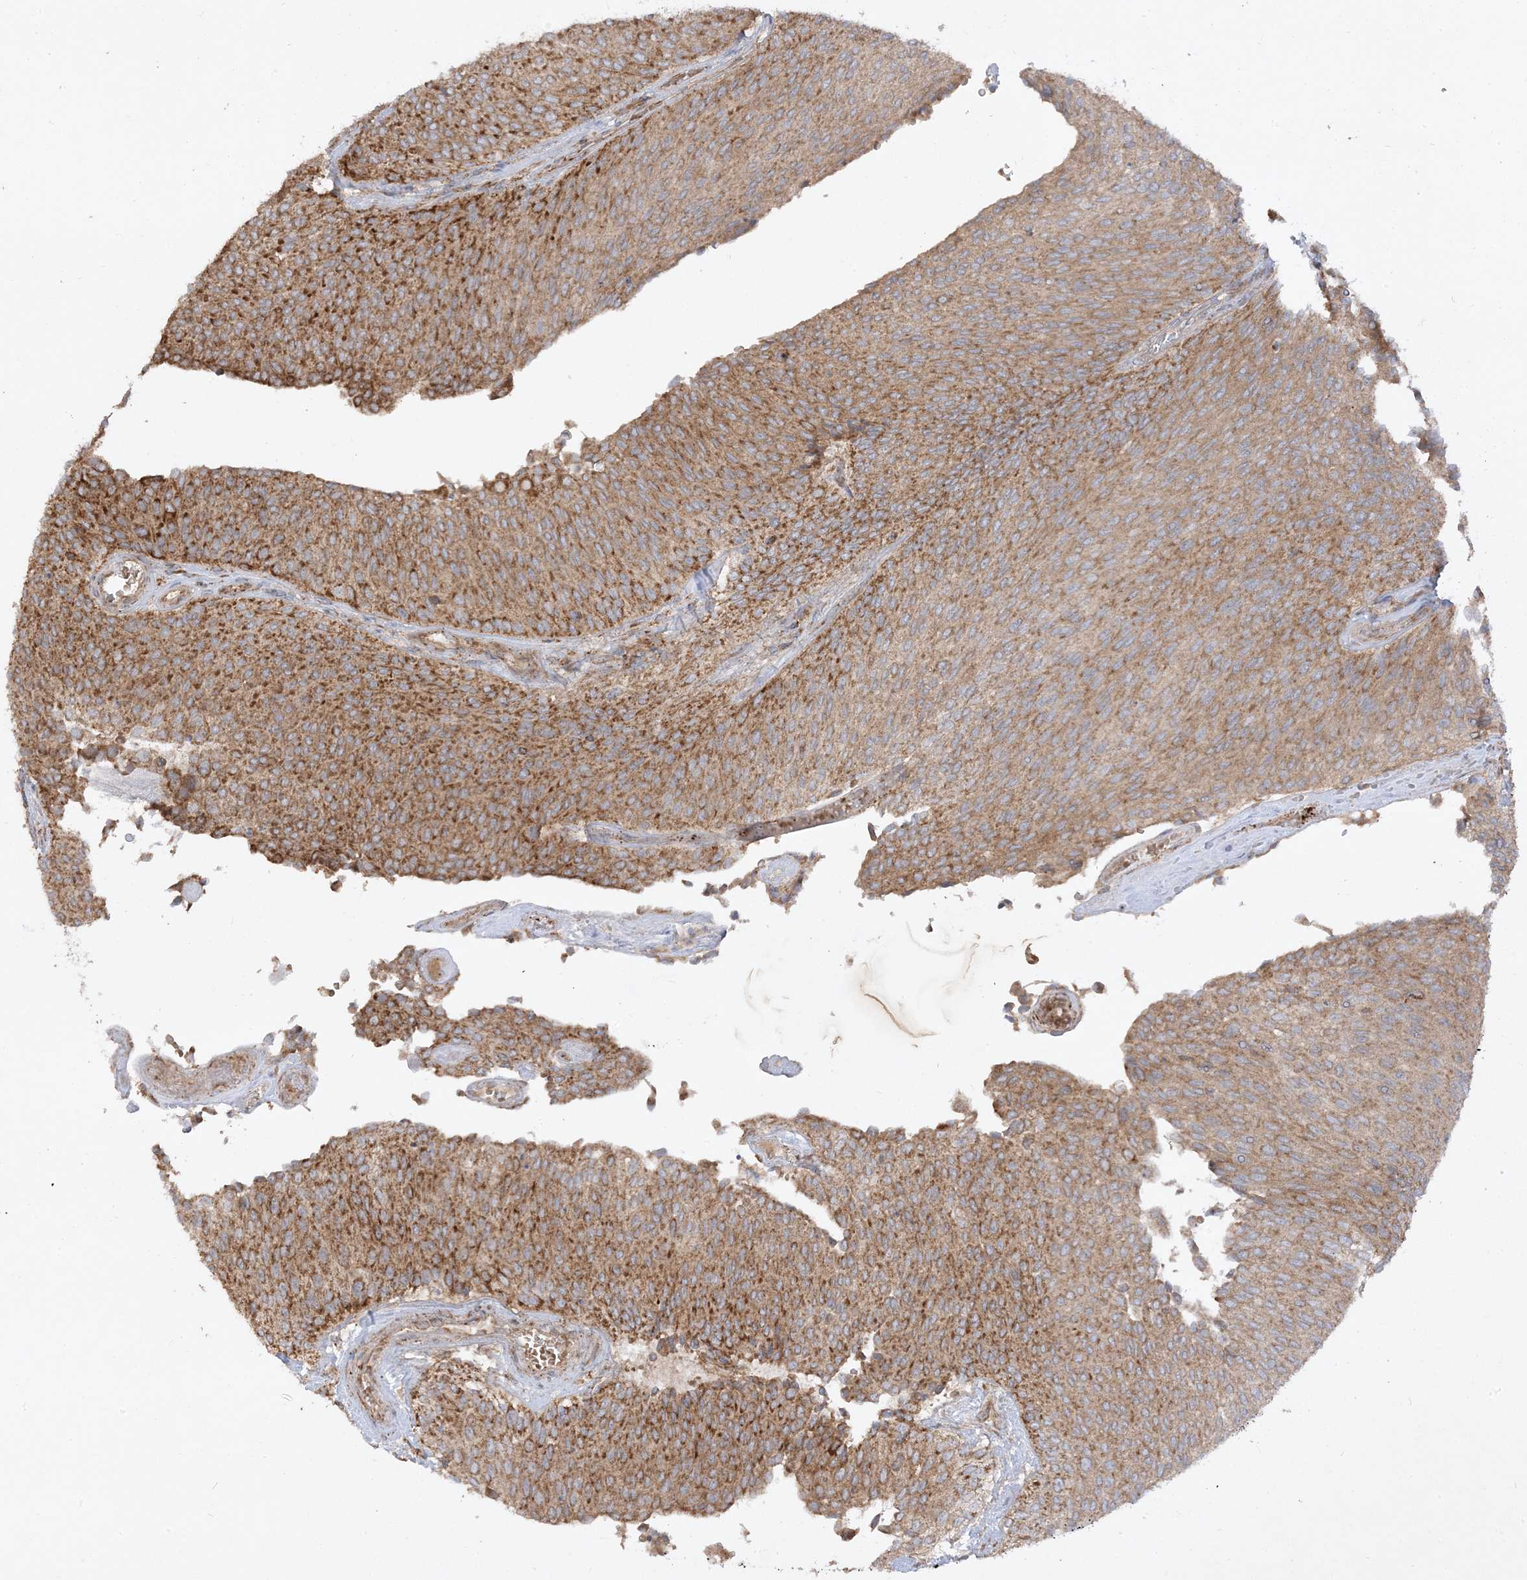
{"staining": {"intensity": "moderate", "quantity": ">75%", "location": "cytoplasmic/membranous"}, "tissue": "urothelial cancer", "cell_type": "Tumor cells", "image_type": "cancer", "snomed": [{"axis": "morphology", "description": "Urothelial carcinoma, Low grade"}, {"axis": "topography", "description": "Urinary bladder"}], "caption": "The photomicrograph demonstrates staining of urothelial carcinoma (low-grade), revealing moderate cytoplasmic/membranous protein staining (brown color) within tumor cells. The protein is stained brown, and the nuclei are stained in blue (DAB (3,3'-diaminobenzidine) IHC with brightfield microscopy, high magnification).", "gene": "AARS2", "patient": {"sex": "female", "age": 79}}